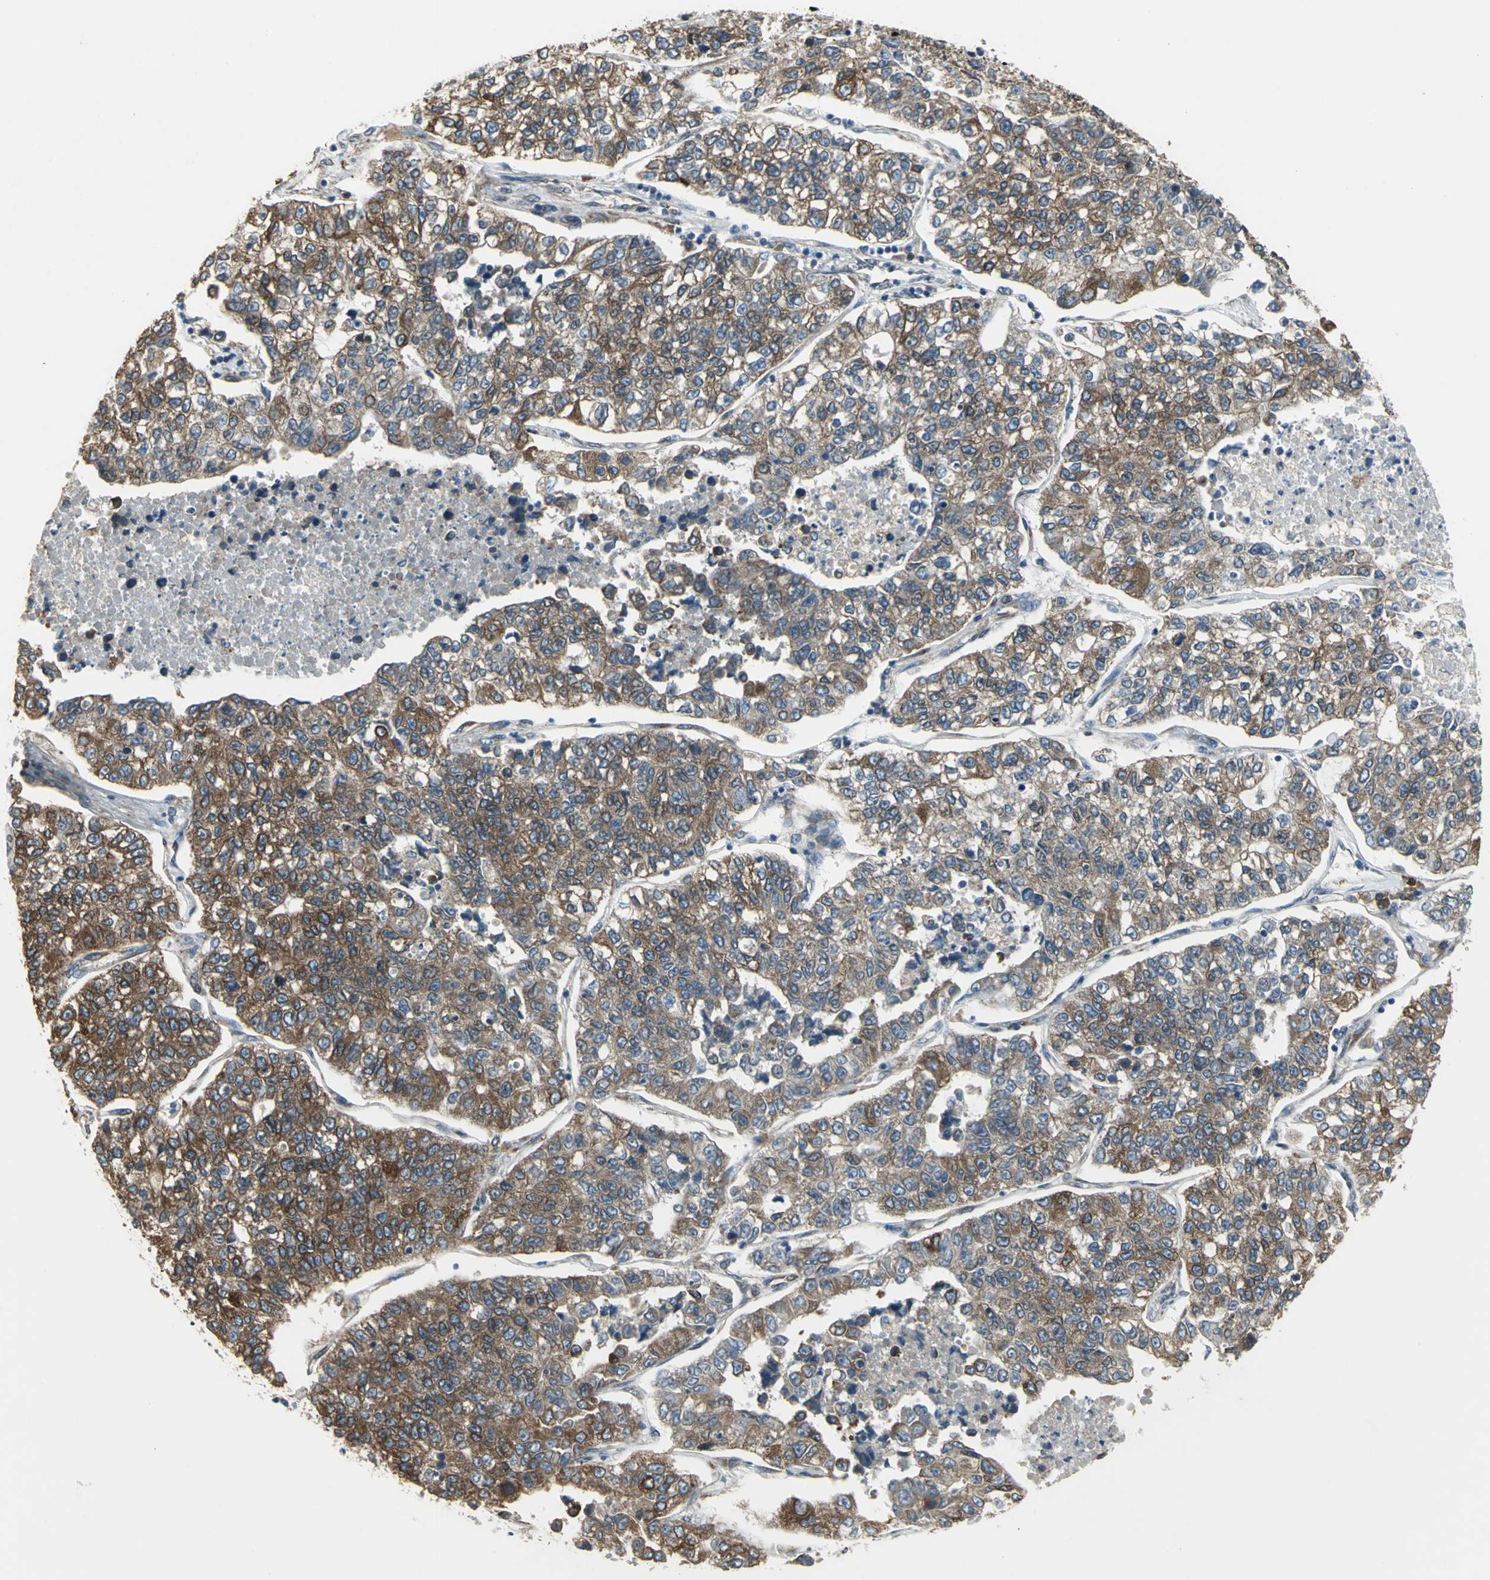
{"staining": {"intensity": "moderate", "quantity": ">75%", "location": "cytoplasmic/membranous"}, "tissue": "lung cancer", "cell_type": "Tumor cells", "image_type": "cancer", "snomed": [{"axis": "morphology", "description": "Adenocarcinoma, NOS"}, {"axis": "topography", "description": "Lung"}], "caption": "Brown immunohistochemical staining in human lung adenocarcinoma exhibits moderate cytoplasmic/membranous staining in approximately >75% of tumor cells. (DAB (3,3'-diaminobenzidine) IHC with brightfield microscopy, high magnification).", "gene": "SYVN1", "patient": {"sex": "male", "age": 49}}